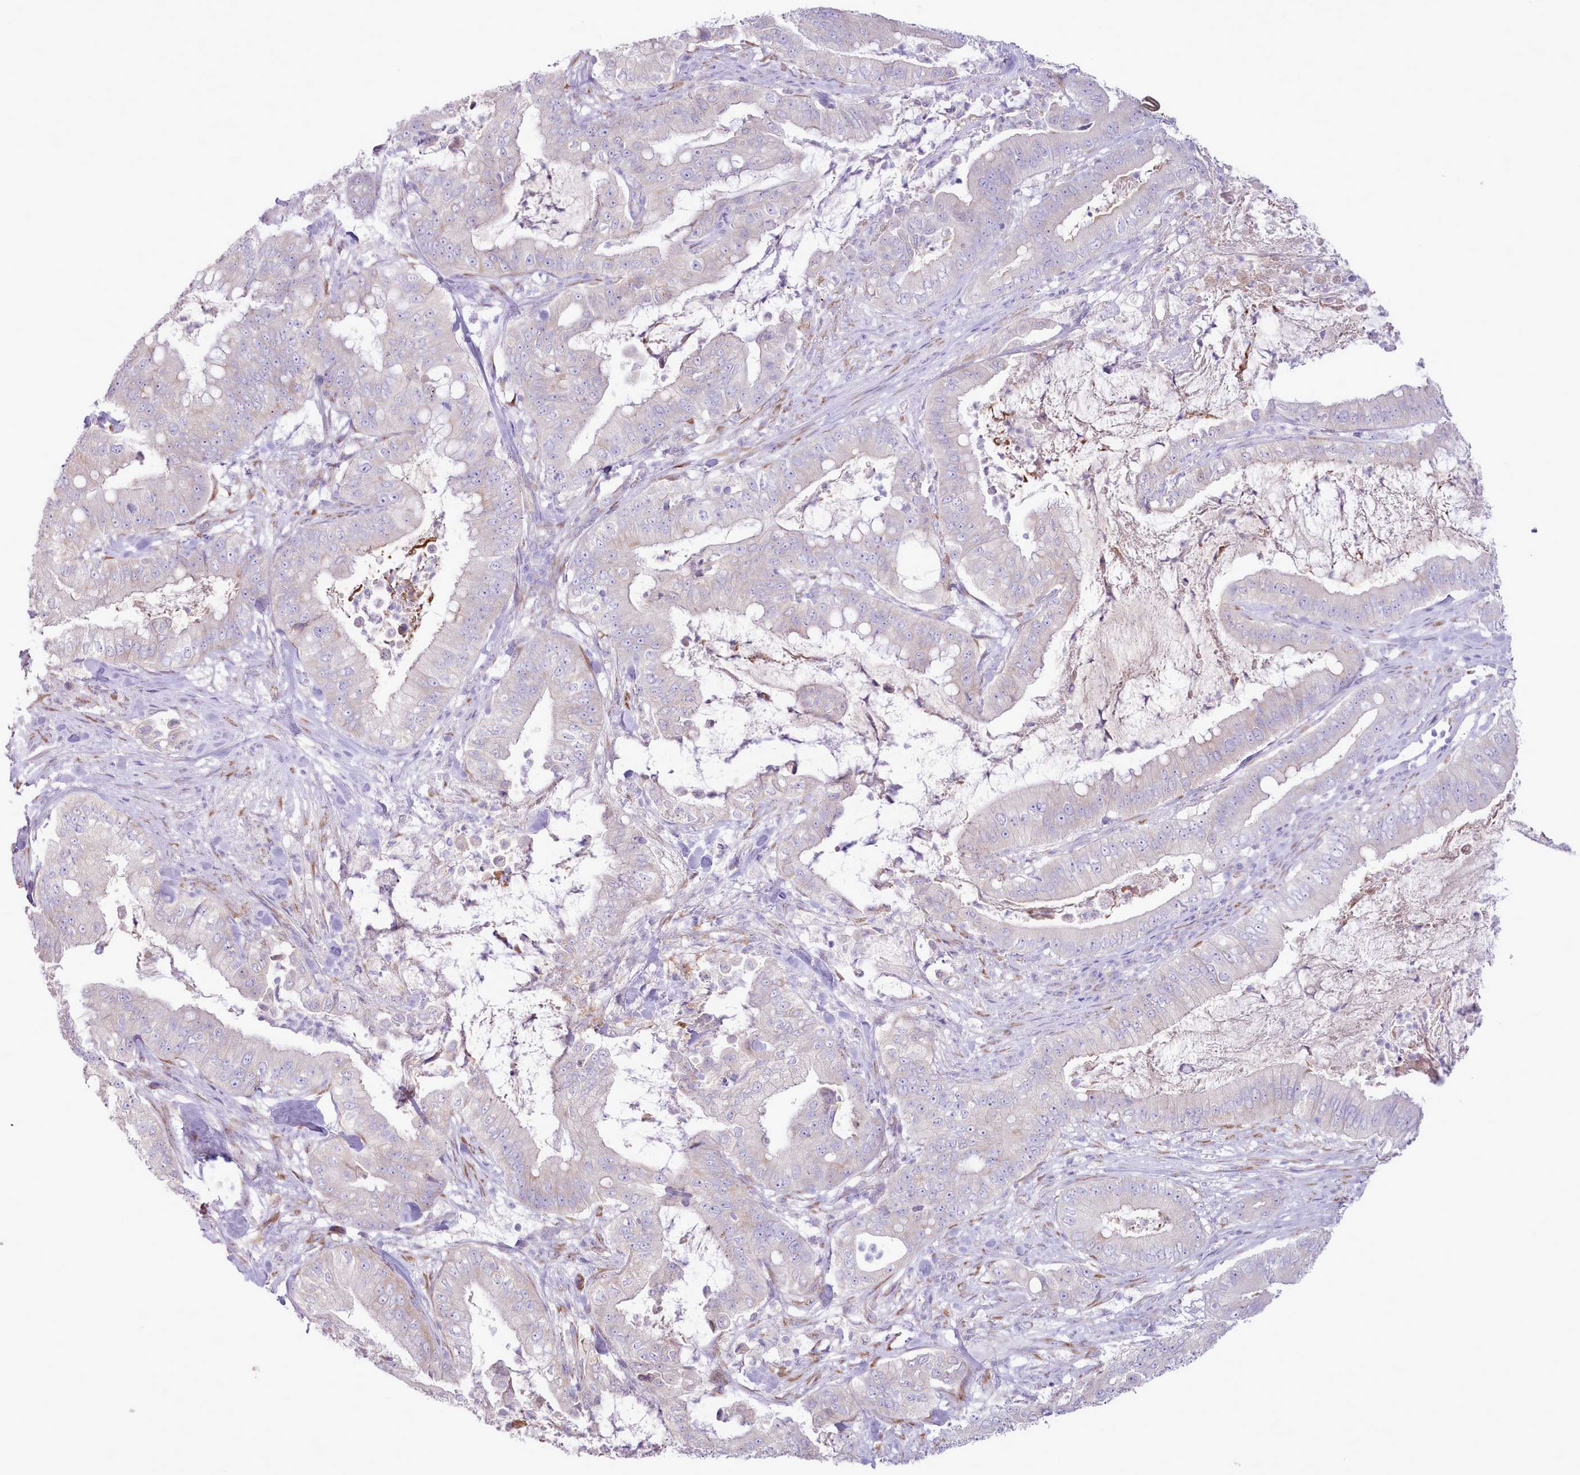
{"staining": {"intensity": "negative", "quantity": "none", "location": "none"}, "tissue": "pancreatic cancer", "cell_type": "Tumor cells", "image_type": "cancer", "snomed": [{"axis": "morphology", "description": "Adenocarcinoma, NOS"}, {"axis": "topography", "description": "Pancreas"}], "caption": "IHC of human pancreatic cancer demonstrates no staining in tumor cells.", "gene": "CCL1", "patient": {"sex": "male", "age": 71}}